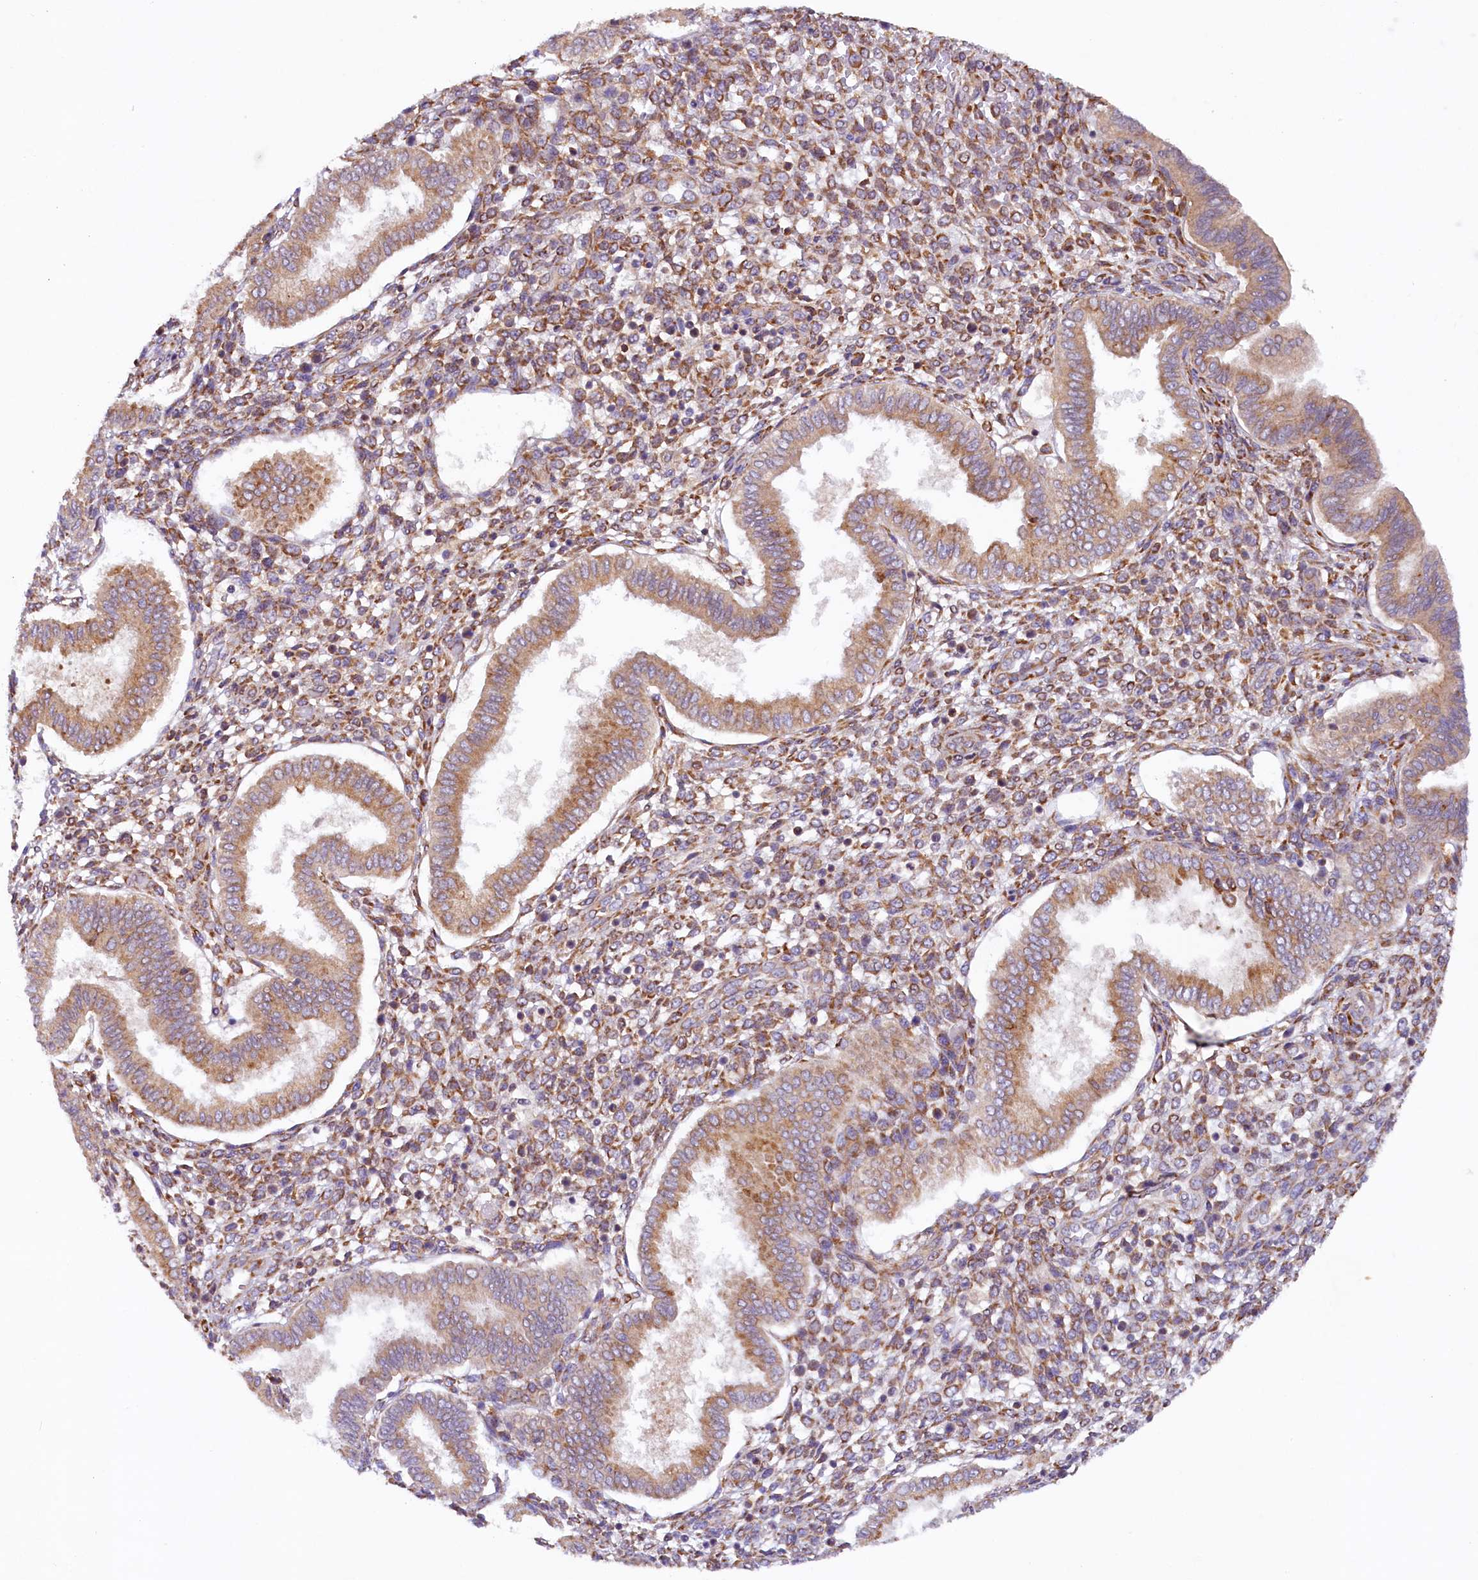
{"staining": {"intensity": "moderate", "quantity": "25%-75%", "location": "cytoplasmic/membranous"}, "tissue": "endometrium", "cell_type": "Cells in endometrial stroma", "image_type": "normal", "snomed": [{"axis": "morphology", "description": "Normal tissue, NOS"}, {"axis": "topography", "description": "Endometrium"}], "caption": "Endometrium stained for a protein demonstrates moderate cytoplasmic/membranous positivity in cells in endometrial stroma.", "gene": "SSC5D", "patient": {"sex": "female", "age": 24}}